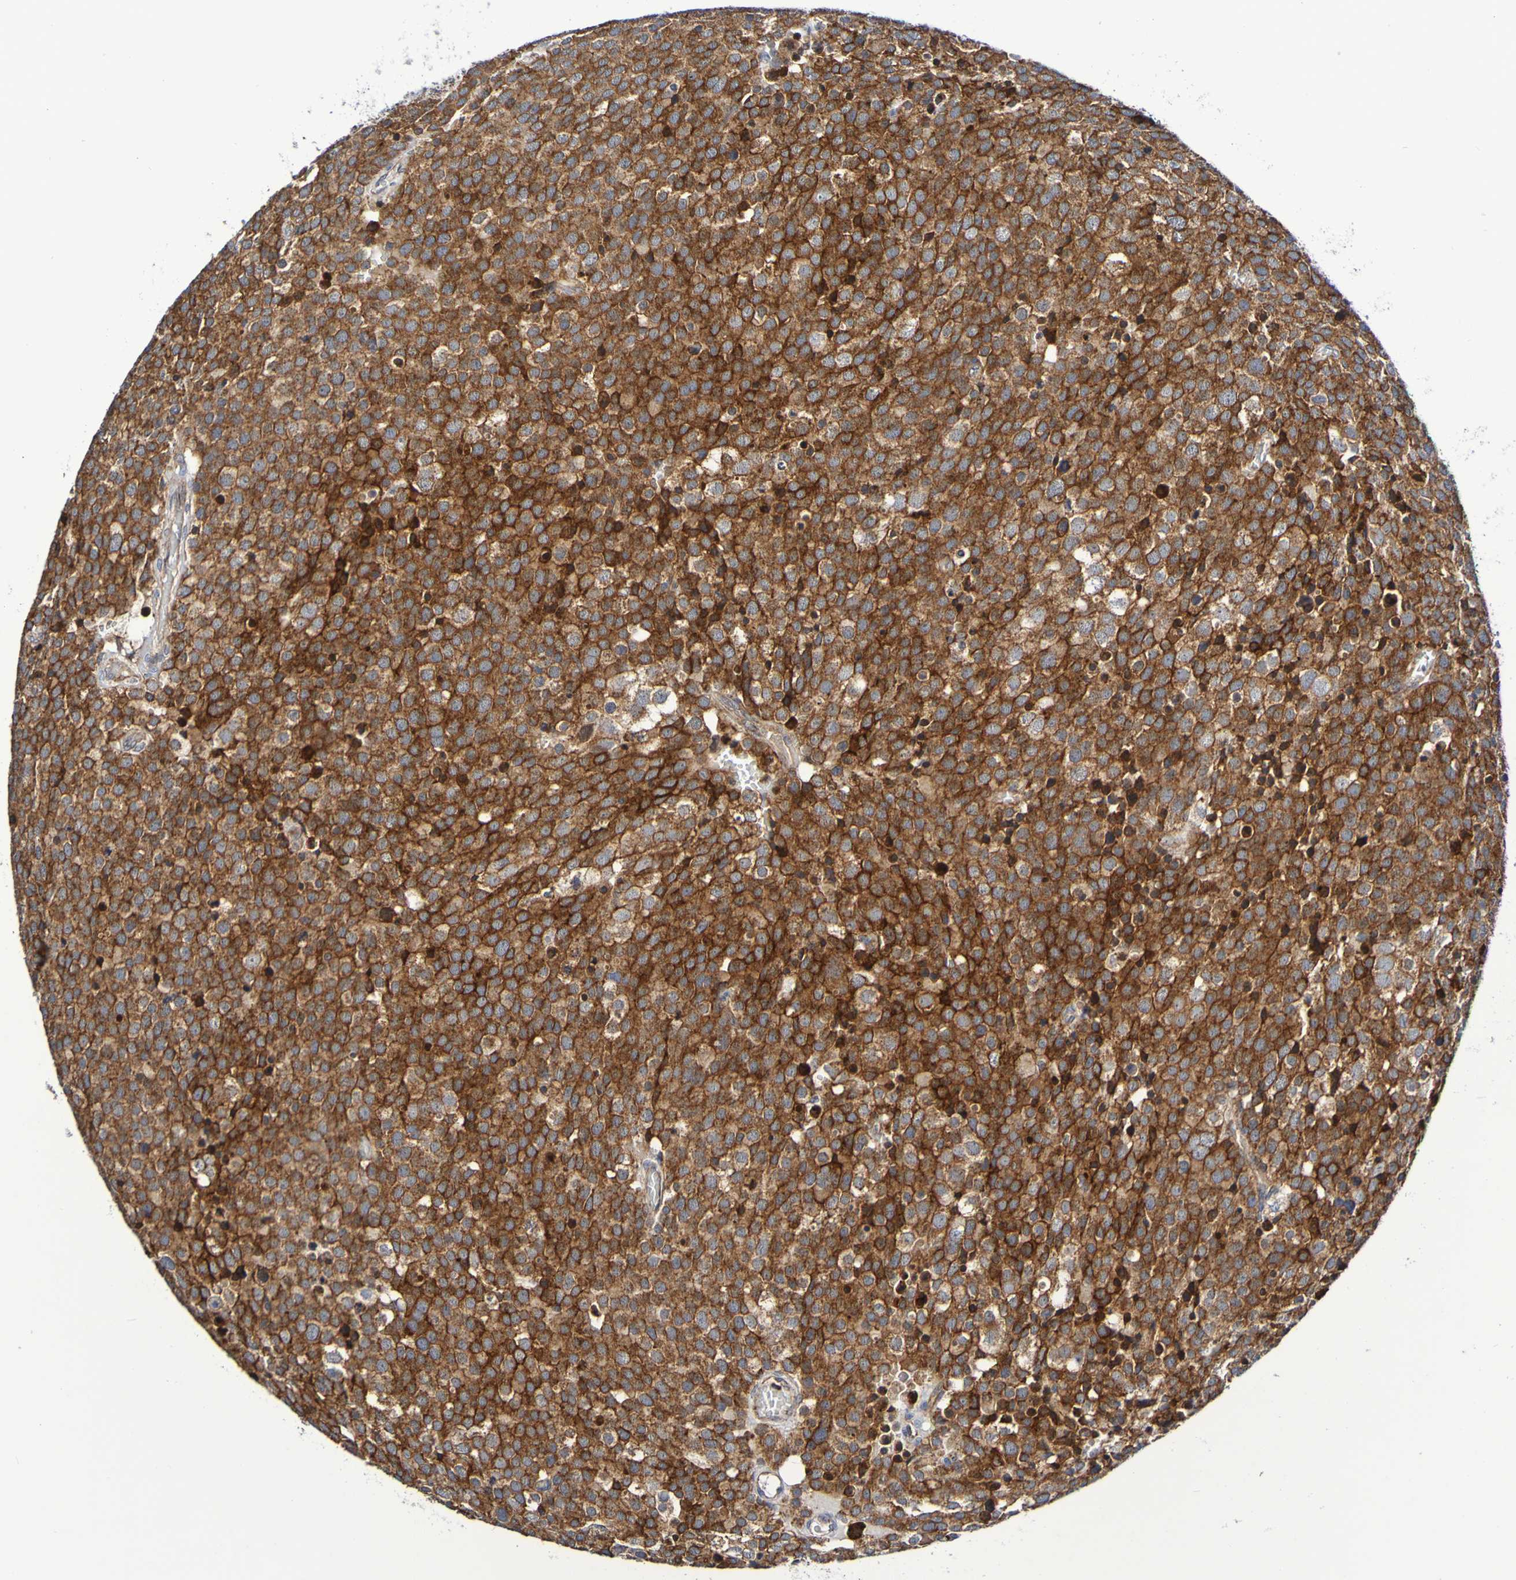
{"staining": {"intensity": "strong", "quantity": ">75%", "location": "cytoplasmic/membranous"}, "tissue": "testis cancer", "cell_type": "Tumor cells", "image_type": "cancer", "snomed": [{"axis": "morphology", "description": "Seminoma, NOS"}, {"axis": "topography", "description": "Testis"}], "caption": "This is a micrograph of immunohistochemistry staining of testis seminoma, which shows strong positivity in the cytoplasmic/membranous of tumor cells.", "gene": "GJB1", "patient": {"sex": "male", "age": 71}}